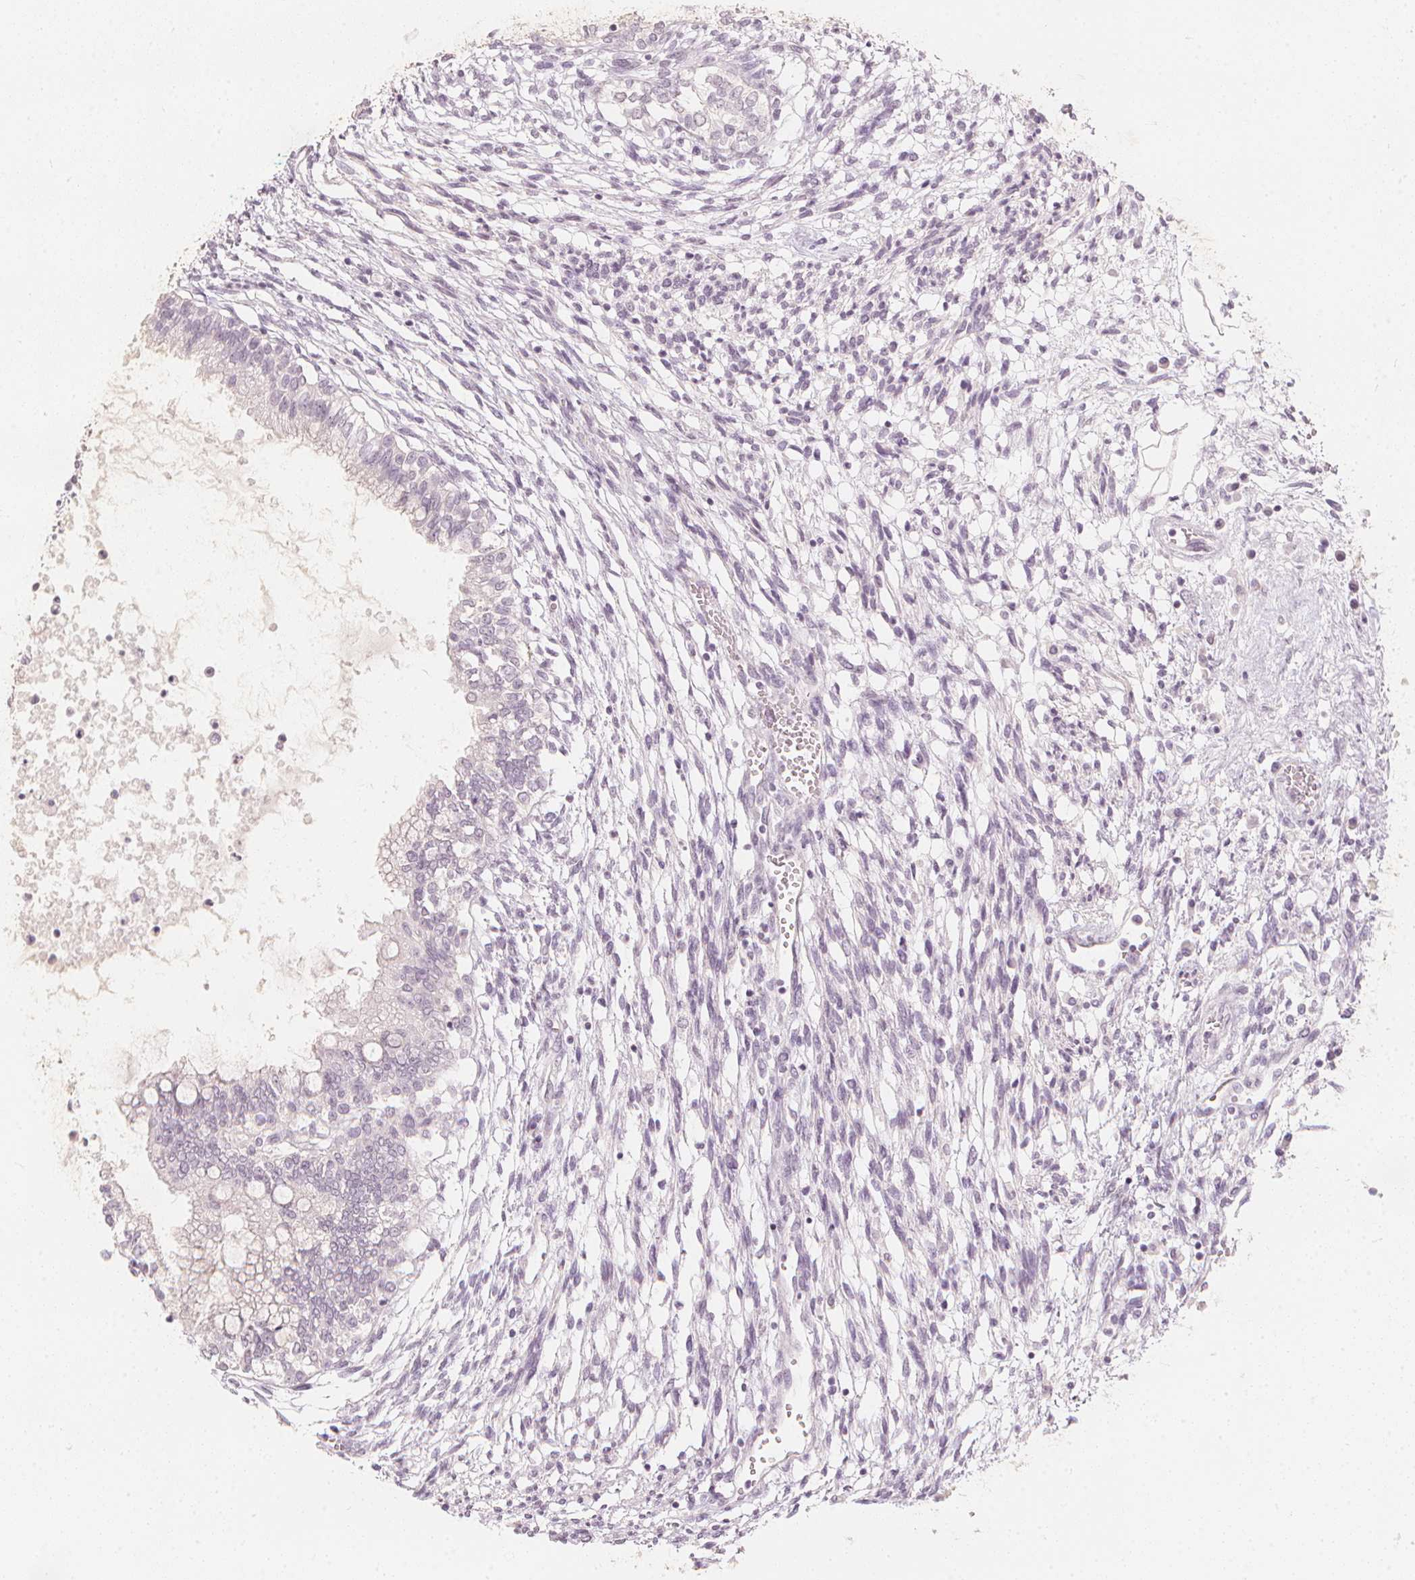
{"staining": {"intensity": "negative", "quantity": "none", "location": "none"}, "tissue": "testis cancer", "cell_type": "Tumor cells", "image_type": "cancer", "snomed": [{"axis": "morphology", "description": "Carcinoma, Embryonal, NOS"}, {"axis": "topography", "description": "Testis"}], "caption": "Immunohistochemistry (IHC) of testis cancer exhibits no positivity in tumor cells.", "gene": "CALB1", "patient": {"sex": "male", "age": 37}}